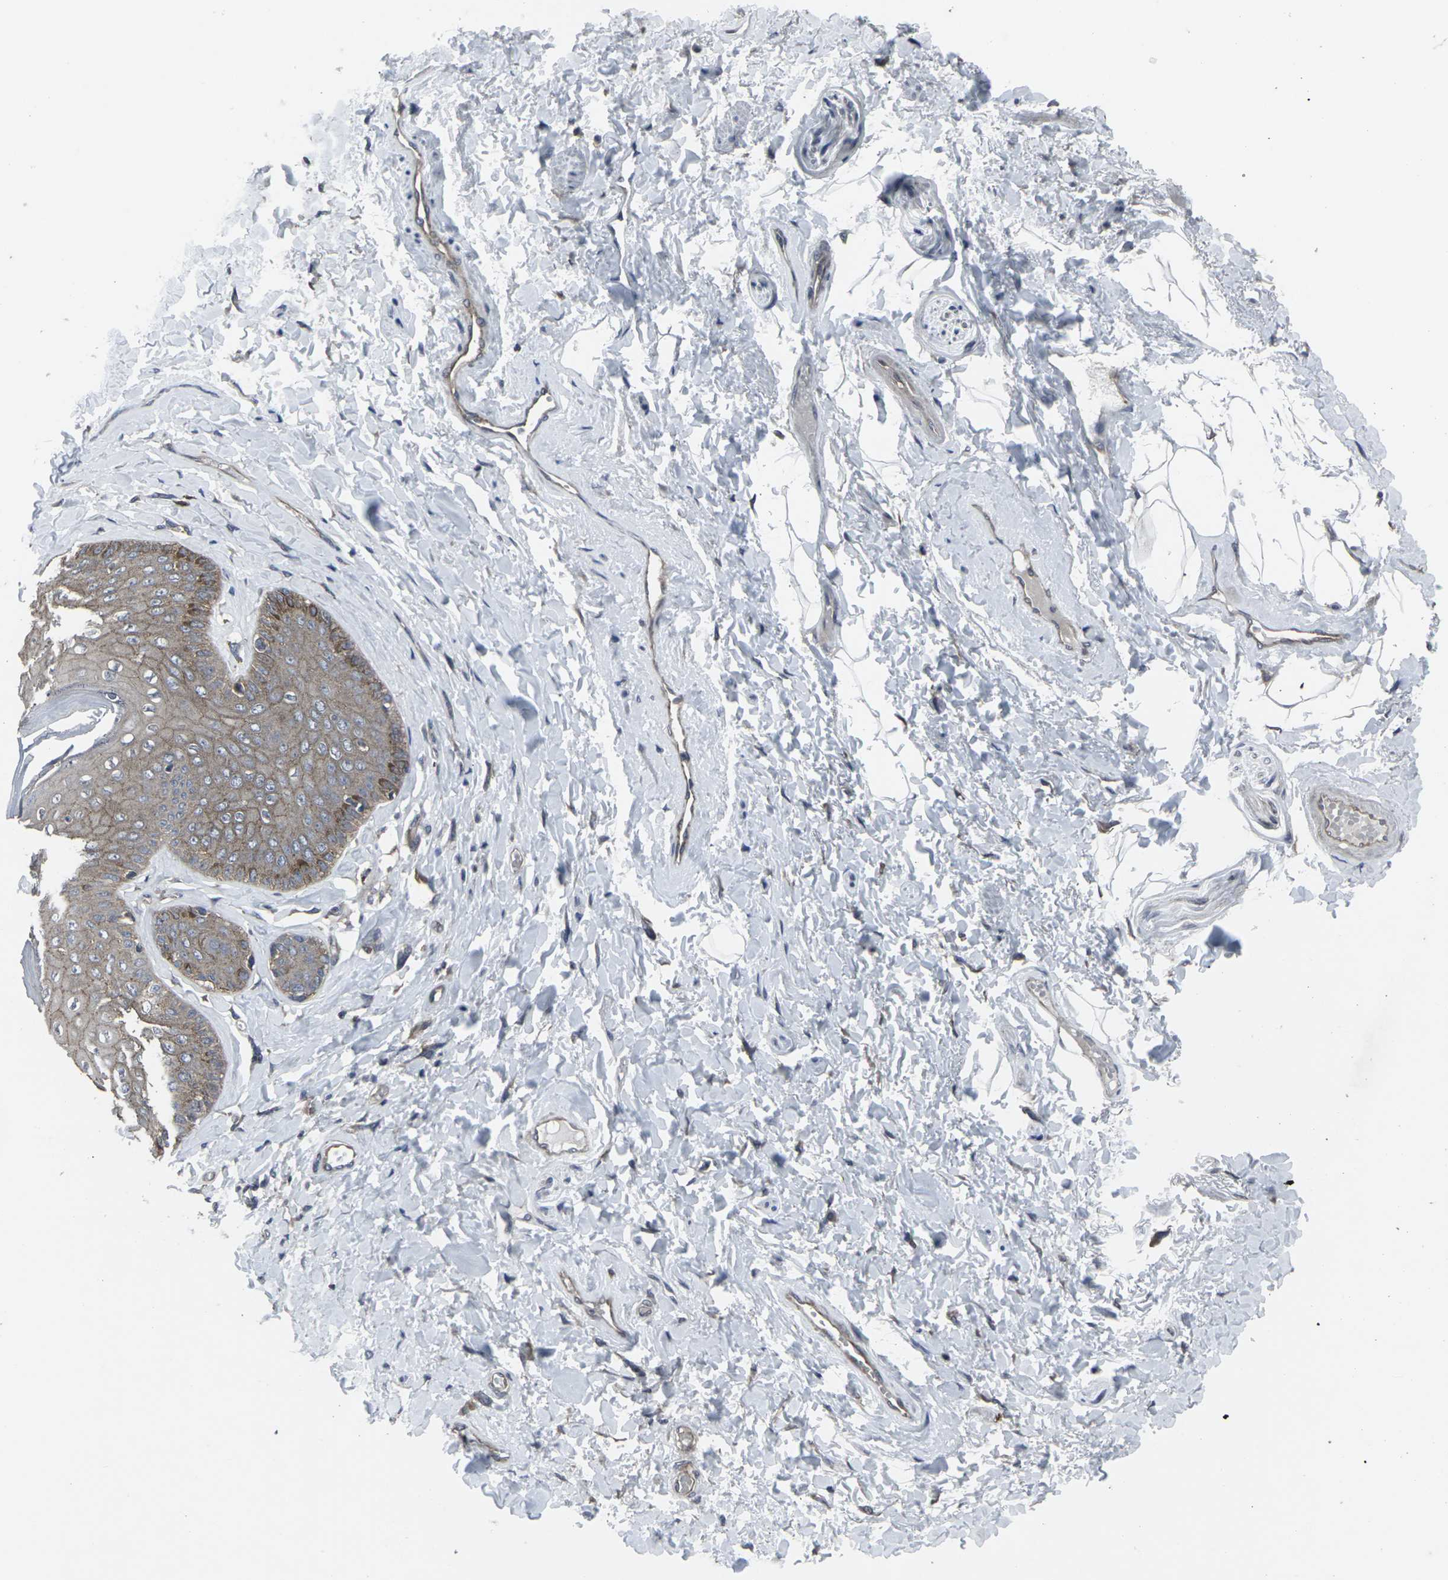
{"staining": {"intensity": "moderate", "quantity": "25%-75%", "location": "cytoplasmic/membranous"}, "tissue": "skin", "cell_type": "Epidermal cells", "image_type": "normal", "snomed": [{"axis": "morphology", "description": "Normal tissue, NOS"}, {"axis": "topography", "description": "Anal"}], "caption": "Protein expression analysis of unremarkable human skin reveals moderate cytoplasmic/membranous positivity in approximately 25%-75% of epidermal cells. The staining was performed using DAB, with brown indicating positive protein expression. Nuclei are stained blue with hematoxylin.", "gene": "MAPKAPK2", "patient": {"sex": "male", "age": 69}}